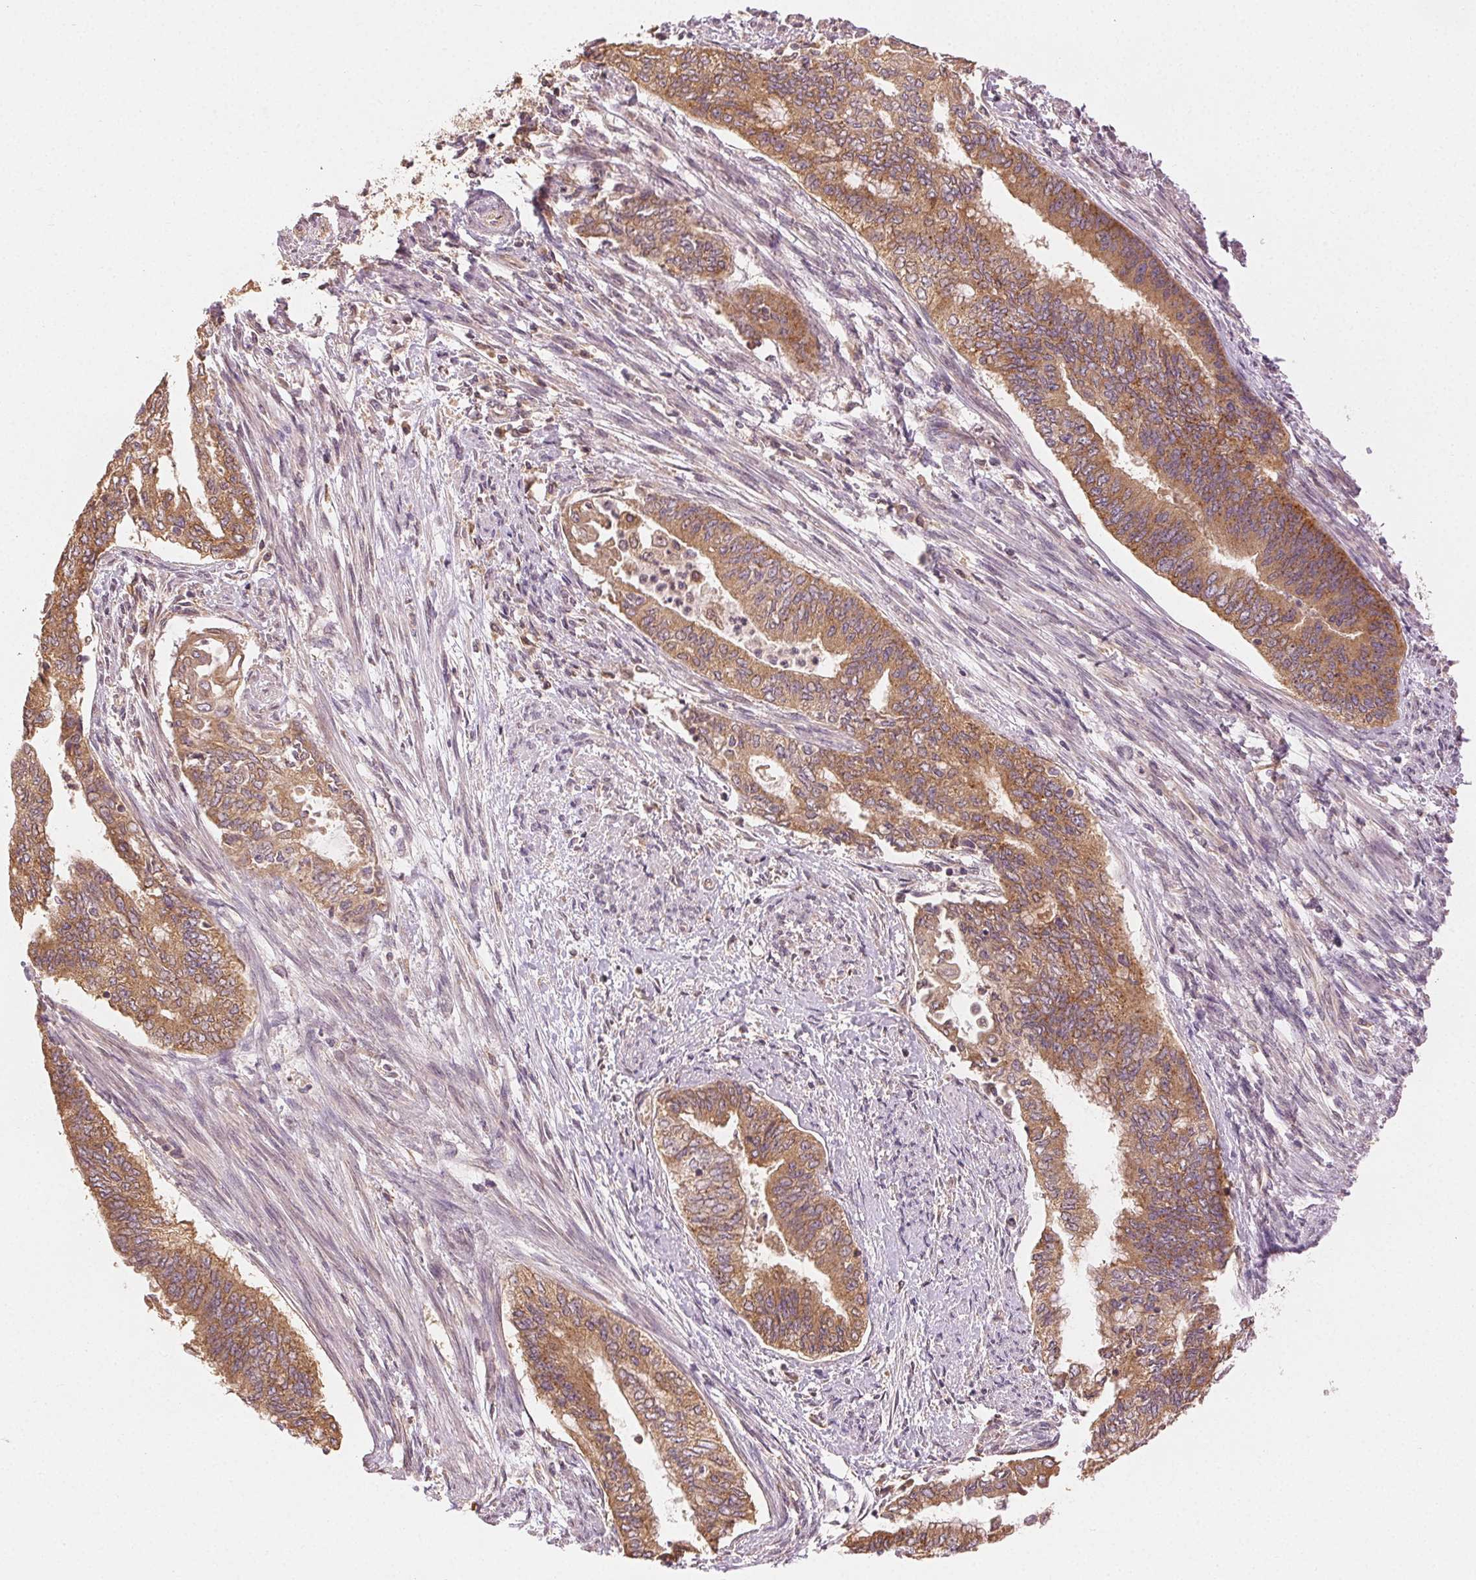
{"staining": {"intensity": "moderate", "quantity": ">75%", "location": "cytoplasmic/membranous"}, "tissue": "endometrial cancer", "cell_type": "Tumor cells", "image_type": "cancer", "snomed": [{"axis": "morphology", "description": "Adenocarcinoma, NOS"}, {"axis": "topography", "description": "Endometrium"}], "caption": "Moderate cytoplasmic/membranous protein expression is identified in about >75% of tumor cells in endometrial cancer (adenocarcinoma). Using DAB (3,3'-diaminobenzidine) (brown) and hematoxylin (blue) stains, captured at high magnification using brightfield microscopy.", "gene": "SEZ6L2", "patient": {"sex": "female", "age": 65}}